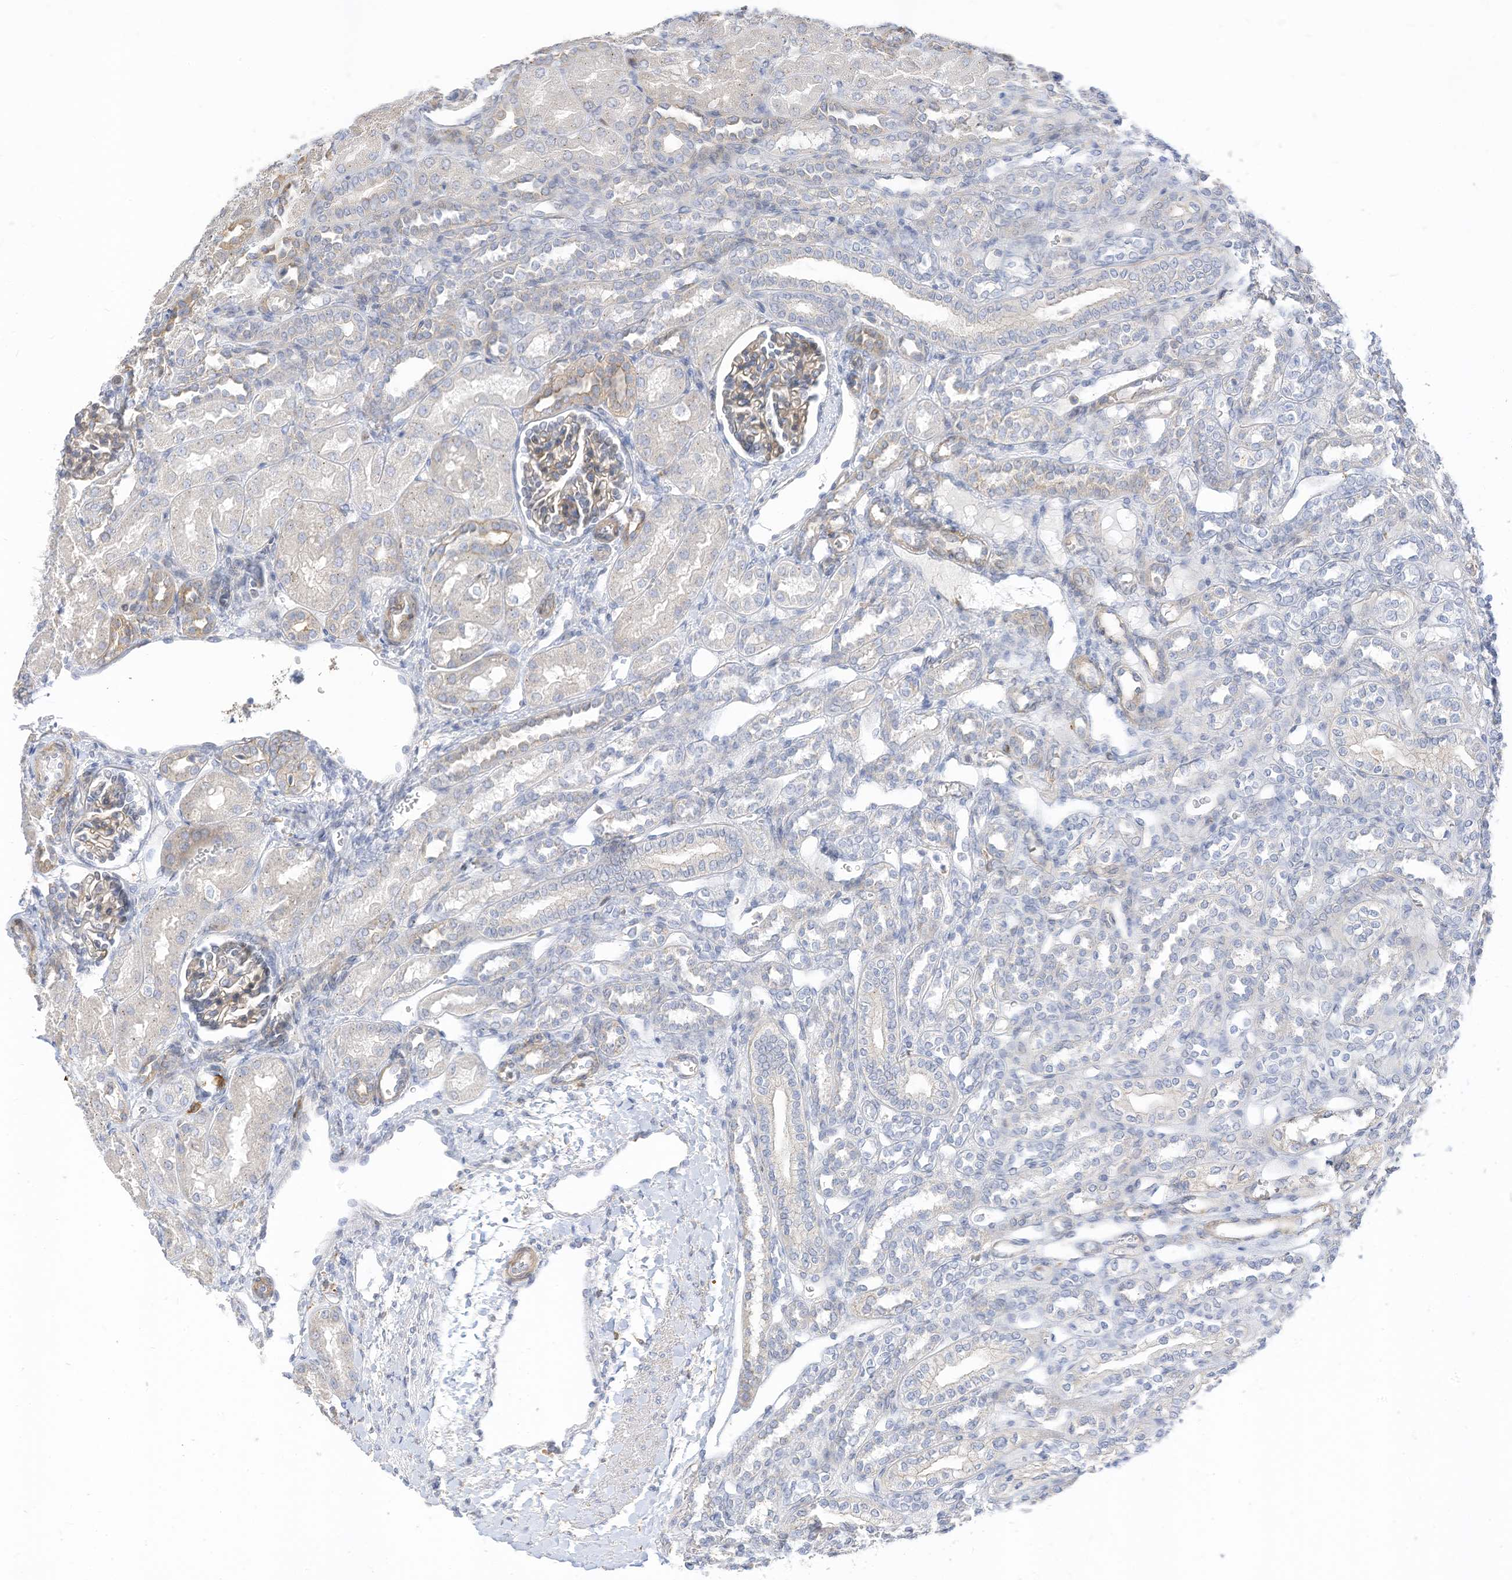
{"staining": {"intensity": "weak", "quantity": "<25%", "location": "cytoplasmic/membranous"}, "tissue": "kidney", "cell_type": "Cells in glomeruli", "image_type": "normal", "snomed": [{"axis": "morphology", "description": "Normal tissue, NOS"}, {"axis": "morphology", "description": "Neoplasm, malignant, NOS"}, {"axis": "topography", "description": "Kidney"}], "caption": "High power microscopy photomicrograph of an immunohistochemistry (IHC) histopathology image of normal kidney, revealing no significant positivity in cells in glomeruli. (Brightfield microscopy of DAB (3,3'-diaminobenzidine) immunohistochemistry at high magnification).", "gene": "ATP13A1", "patient": {"sex": "female", "age": 1}}